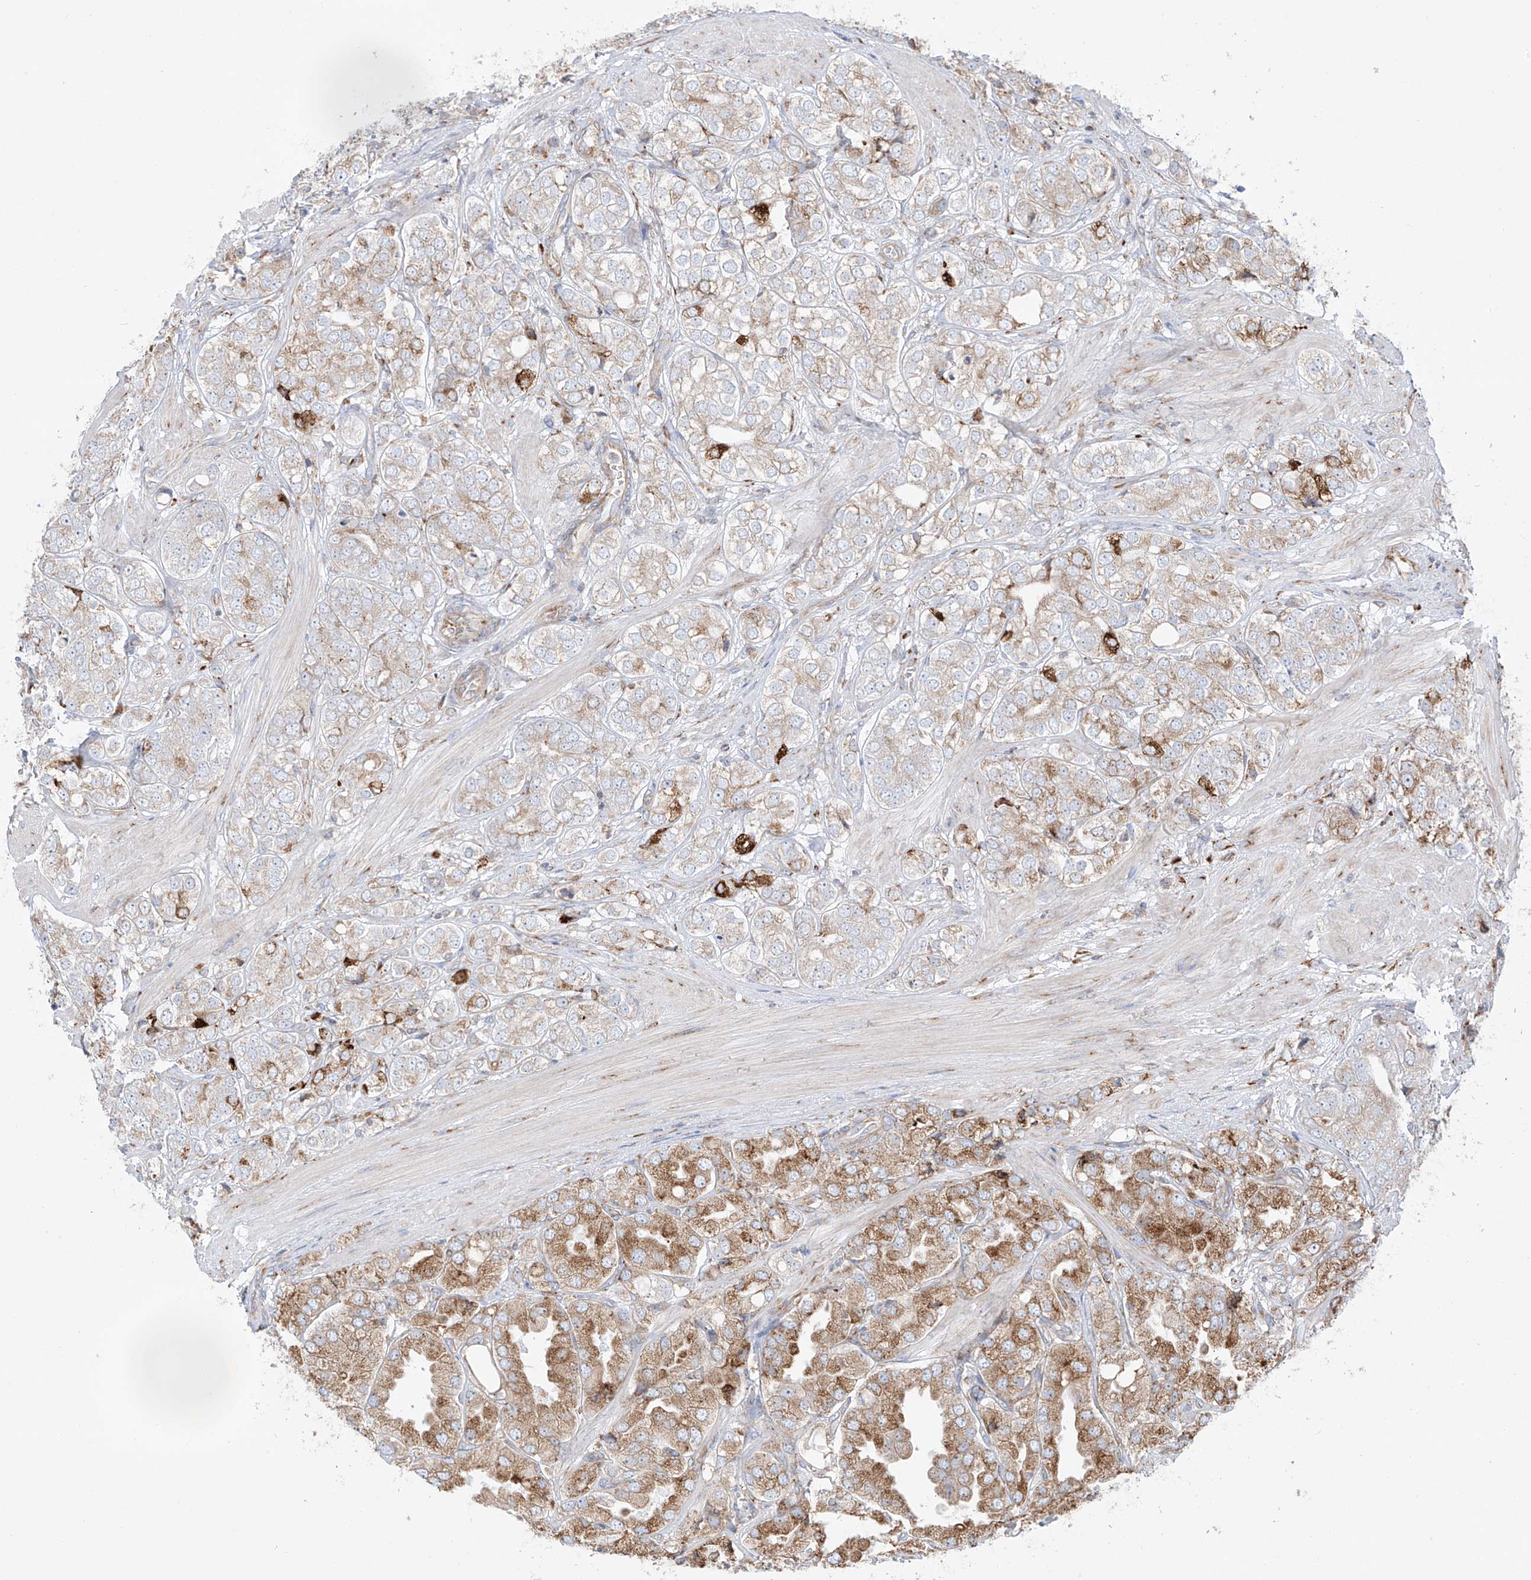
{"staining": {"intensity": "moderate", "quantity": "<25%", "location": "cytoplasmic/membranous"}, "tissue": "prostate cancer", "cell_type": "Tumor cells", "image_type": "cancer", "snomed": [{"axis": "morphology", "description": "Adenocarcinoma, High grade"}, {"axis": "topography", "description": "Prostate"}], "caption": "A brown stain shows moderate cytoplasmic/membranous staining of a protein in human prostate adenocarcinoma (high-grade) tumor cells.", "gene": "MX1", "patient": {"sex": "male", "age": 50}}